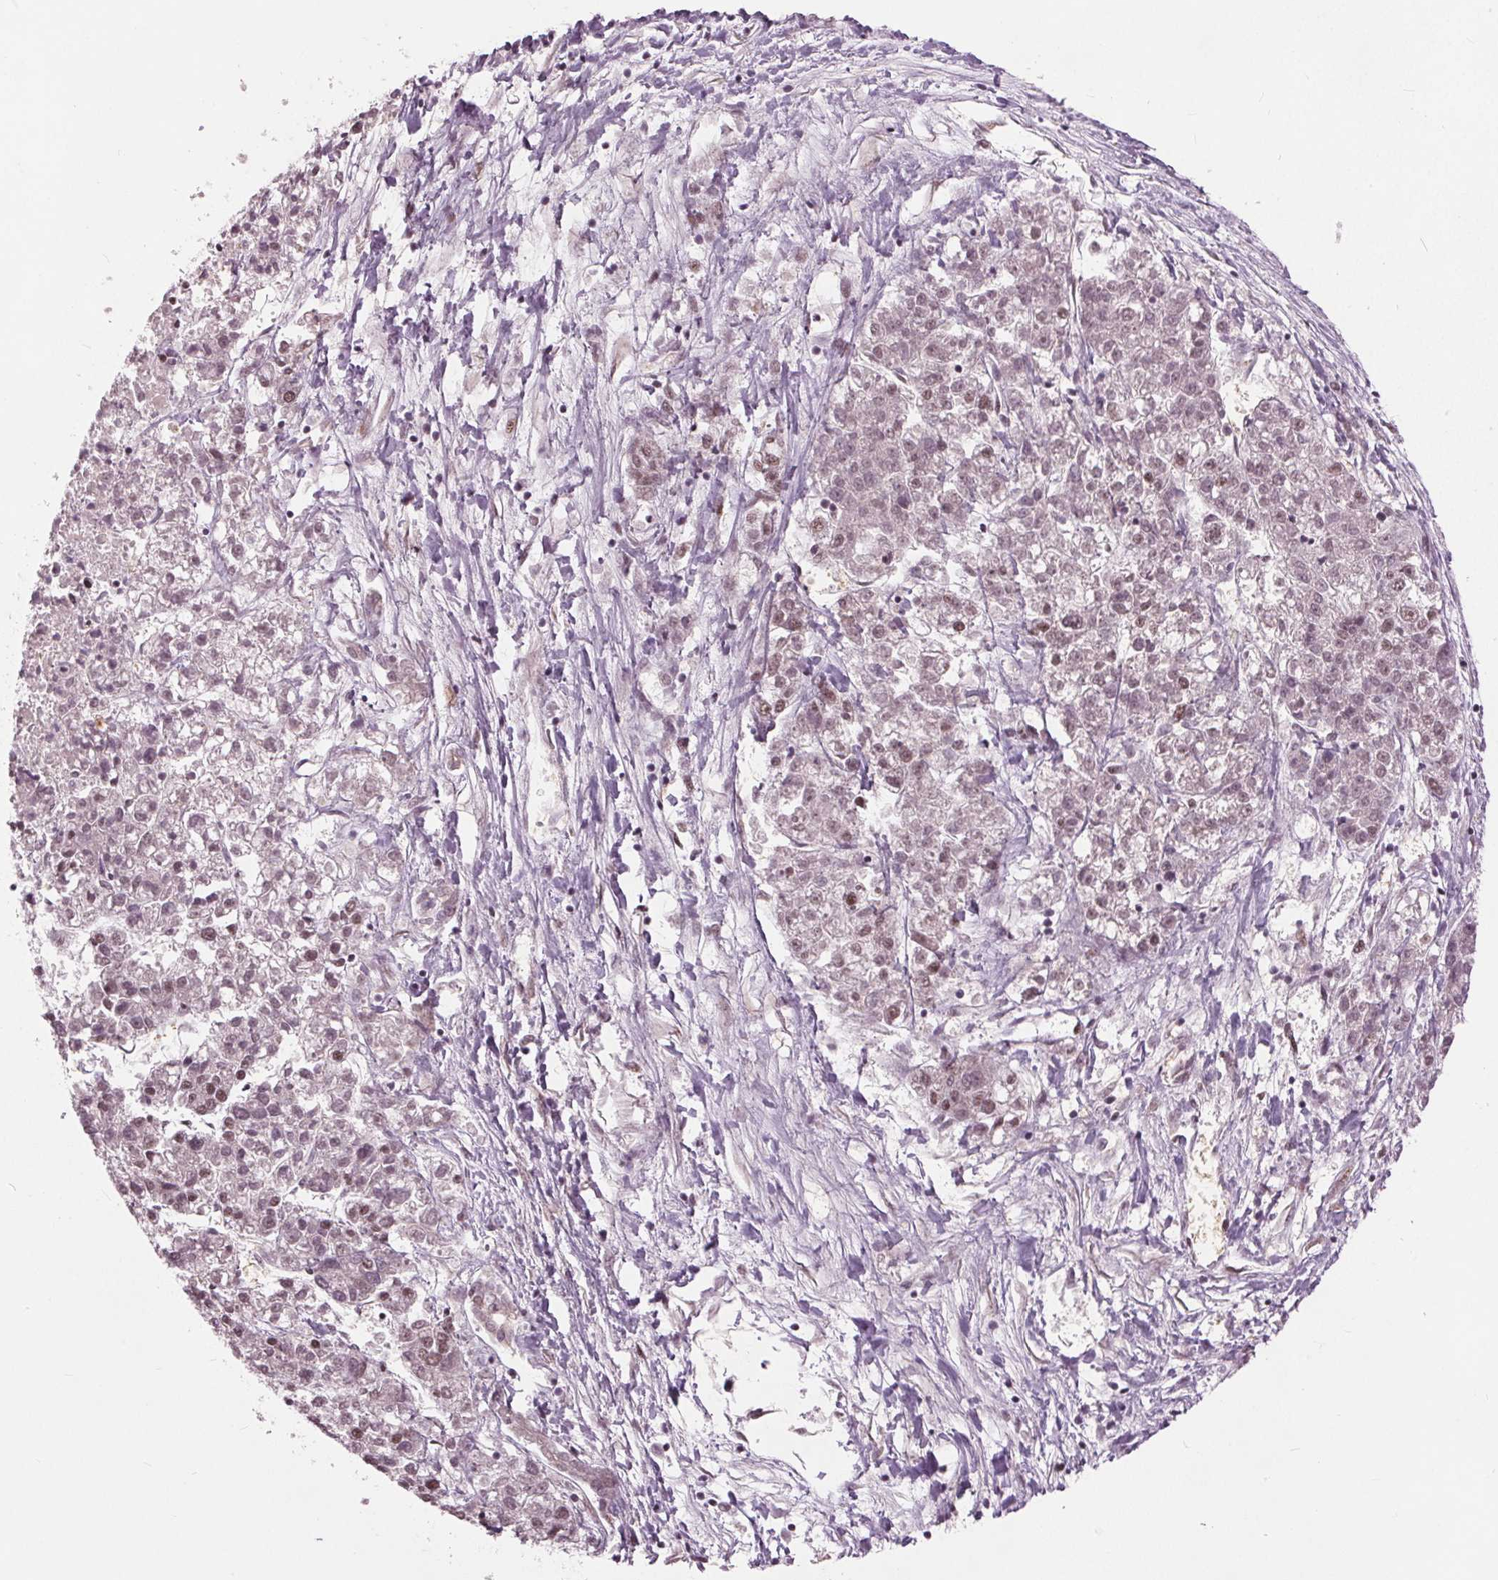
{"staining": {"intensity": "moderate", "quantity": ">75%", "location": "nuclear"}, "tissue": "liver cancer", "cell_type": "Tumor cells", "image_type": "cancer", "snomed": [{"axis": "morphology", "description": "Carcinoma, Hepatocellular, NOS"}, {"axis": "topography", "description": "Liver"}], "caption": "Human liver hepatocellular carcinoma stained with a brown dye displays moderate nuclear positive positivity in approximately >75% of tumor cells.", "gene": "TTC34", "patient": {"sex": "male", "age": 56}}